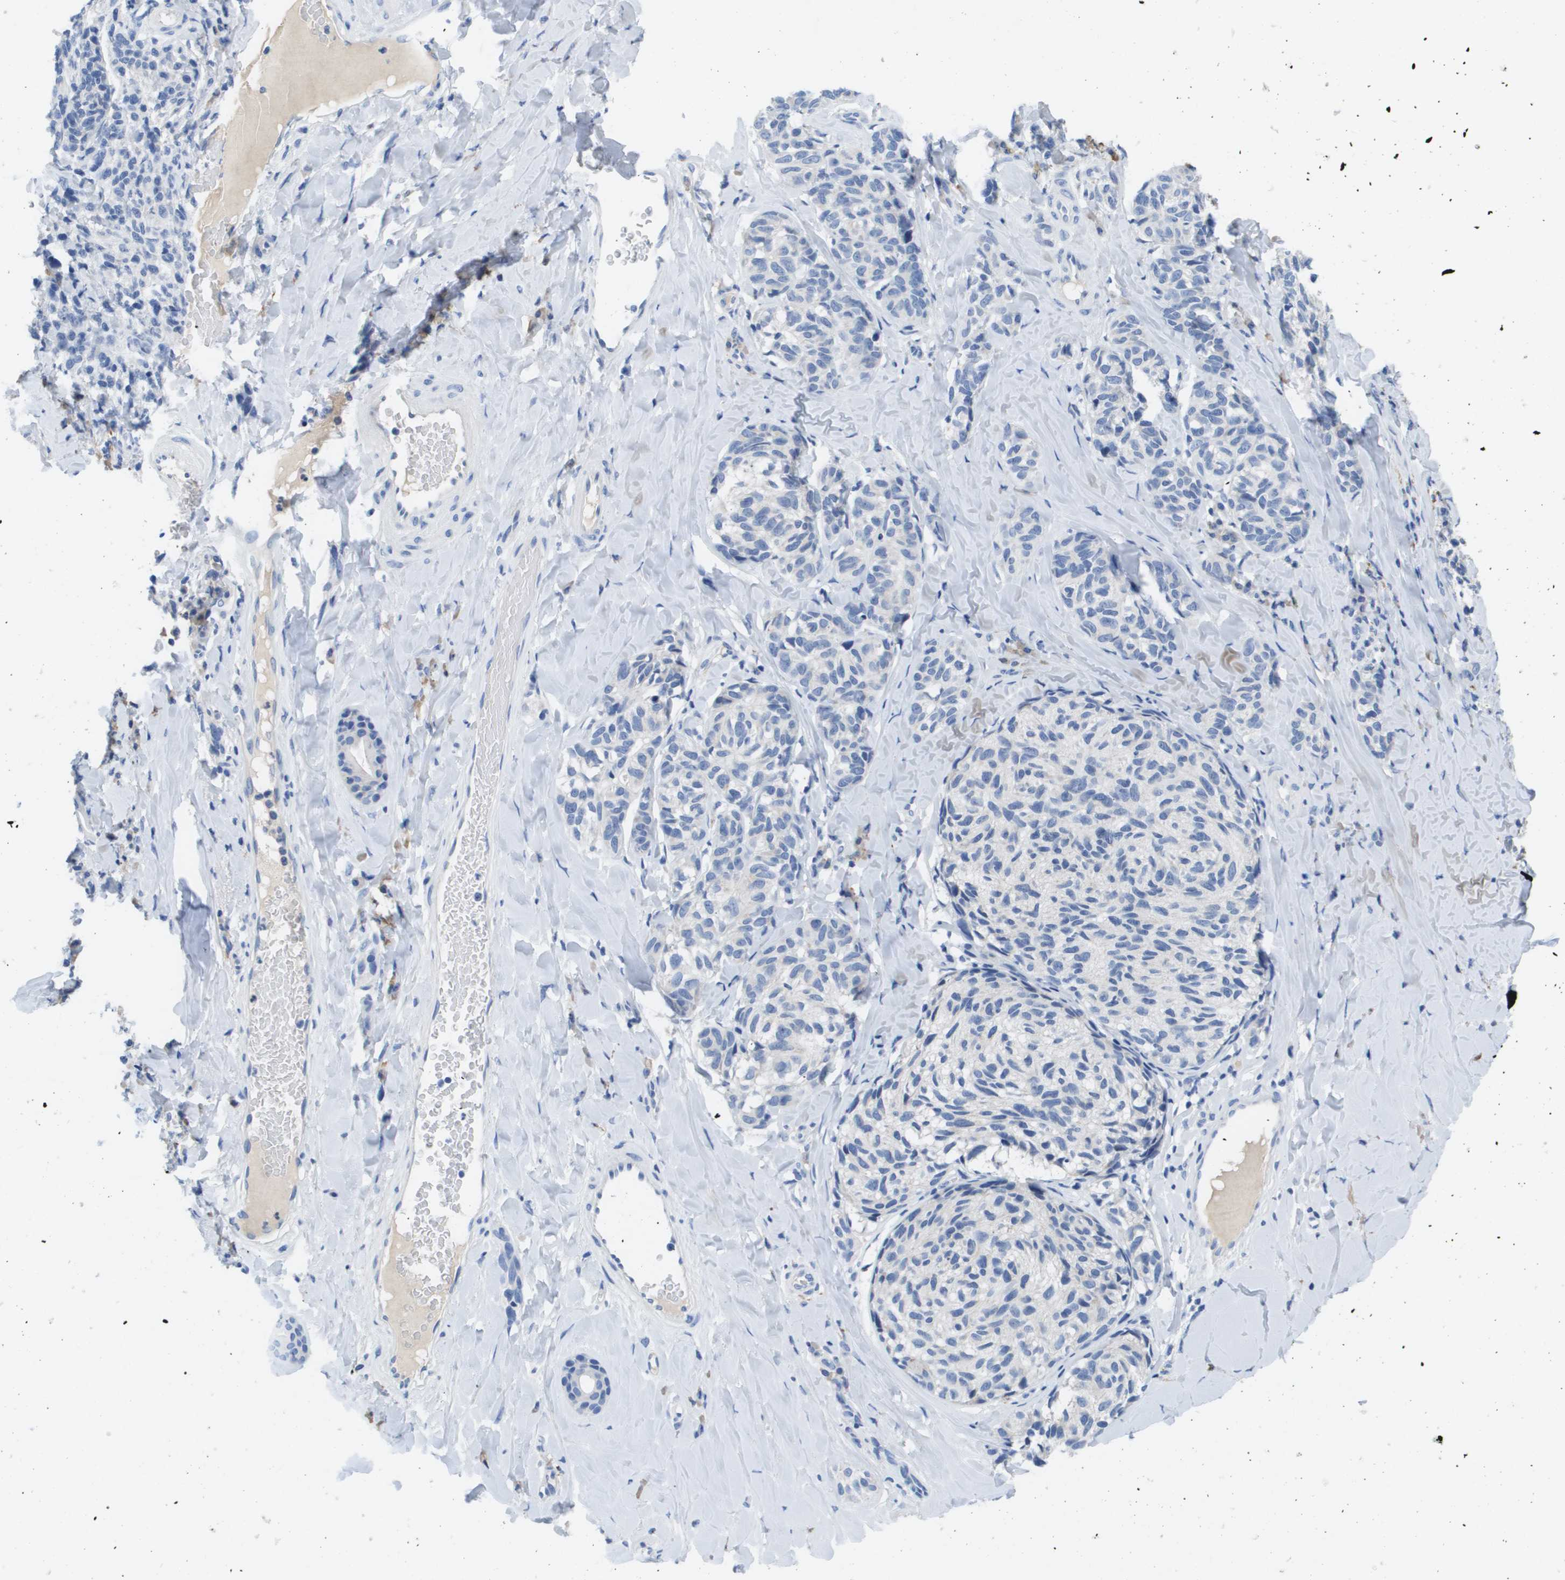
{"staining": {"intensity": "negative", "quantity": "none", "location": "none"}, "tissue": "melanoma", "cell_type": "Tumor cells", "image_type": "cancer", "snomed": [{"axis": "morphology", "description": "Malignant melanoma, NOS"}, {"axis": "topography", "description": "Skin"}], "caption": "Immunohistochemistry (IHC) micrograph of neoplastic tissue: melanoma stained with DAB reveals no significant protein expression in tumor cells.", "gene": "MS4A1", "patient": {"sex": "female", "age": 73}}